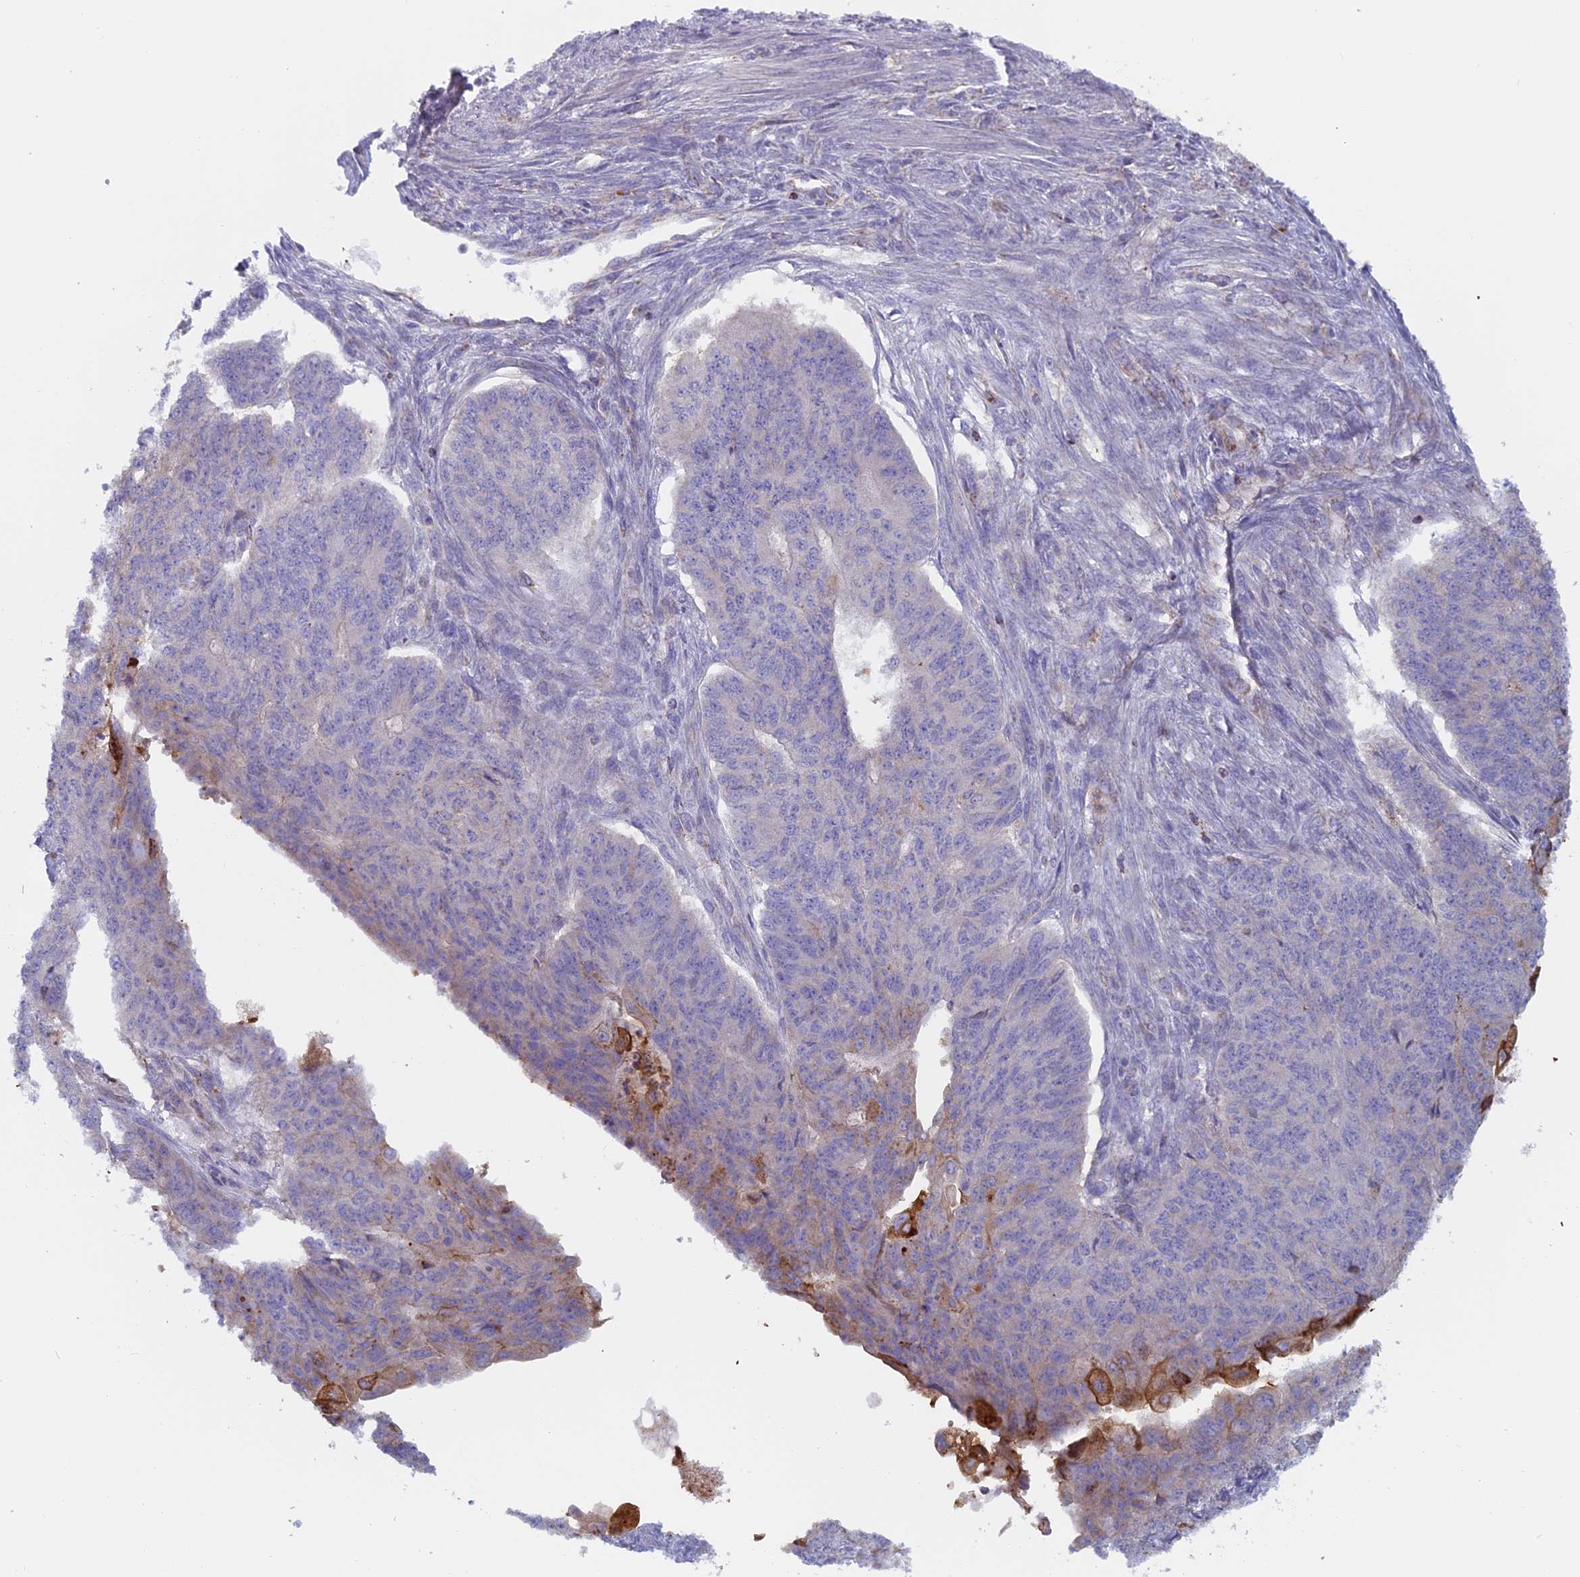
{"staining": {"intensity": "negative", "quantity": "none", "location": "none"}, "tissue": "endometrial cancer", "cell_type": "Tumor cells", "image_type": "cancer", "snomed": [{"axis": "morphology", "description": "Adenocarcinoma, NOS"}, {"axis": "topography", "description": "Endometrium"}], "caption": "High power microscopy histopathology image of an IHC image of endometrial cancer, revealing no significant staining in tumor cells. (DAB (3,3'-diaminobenzidine) immunohistochemistry (IHC) visualized using brightfield microscopy, high magnification).", "gene": "IFTAP", "patient": {"sex": "female", "age": 32}}